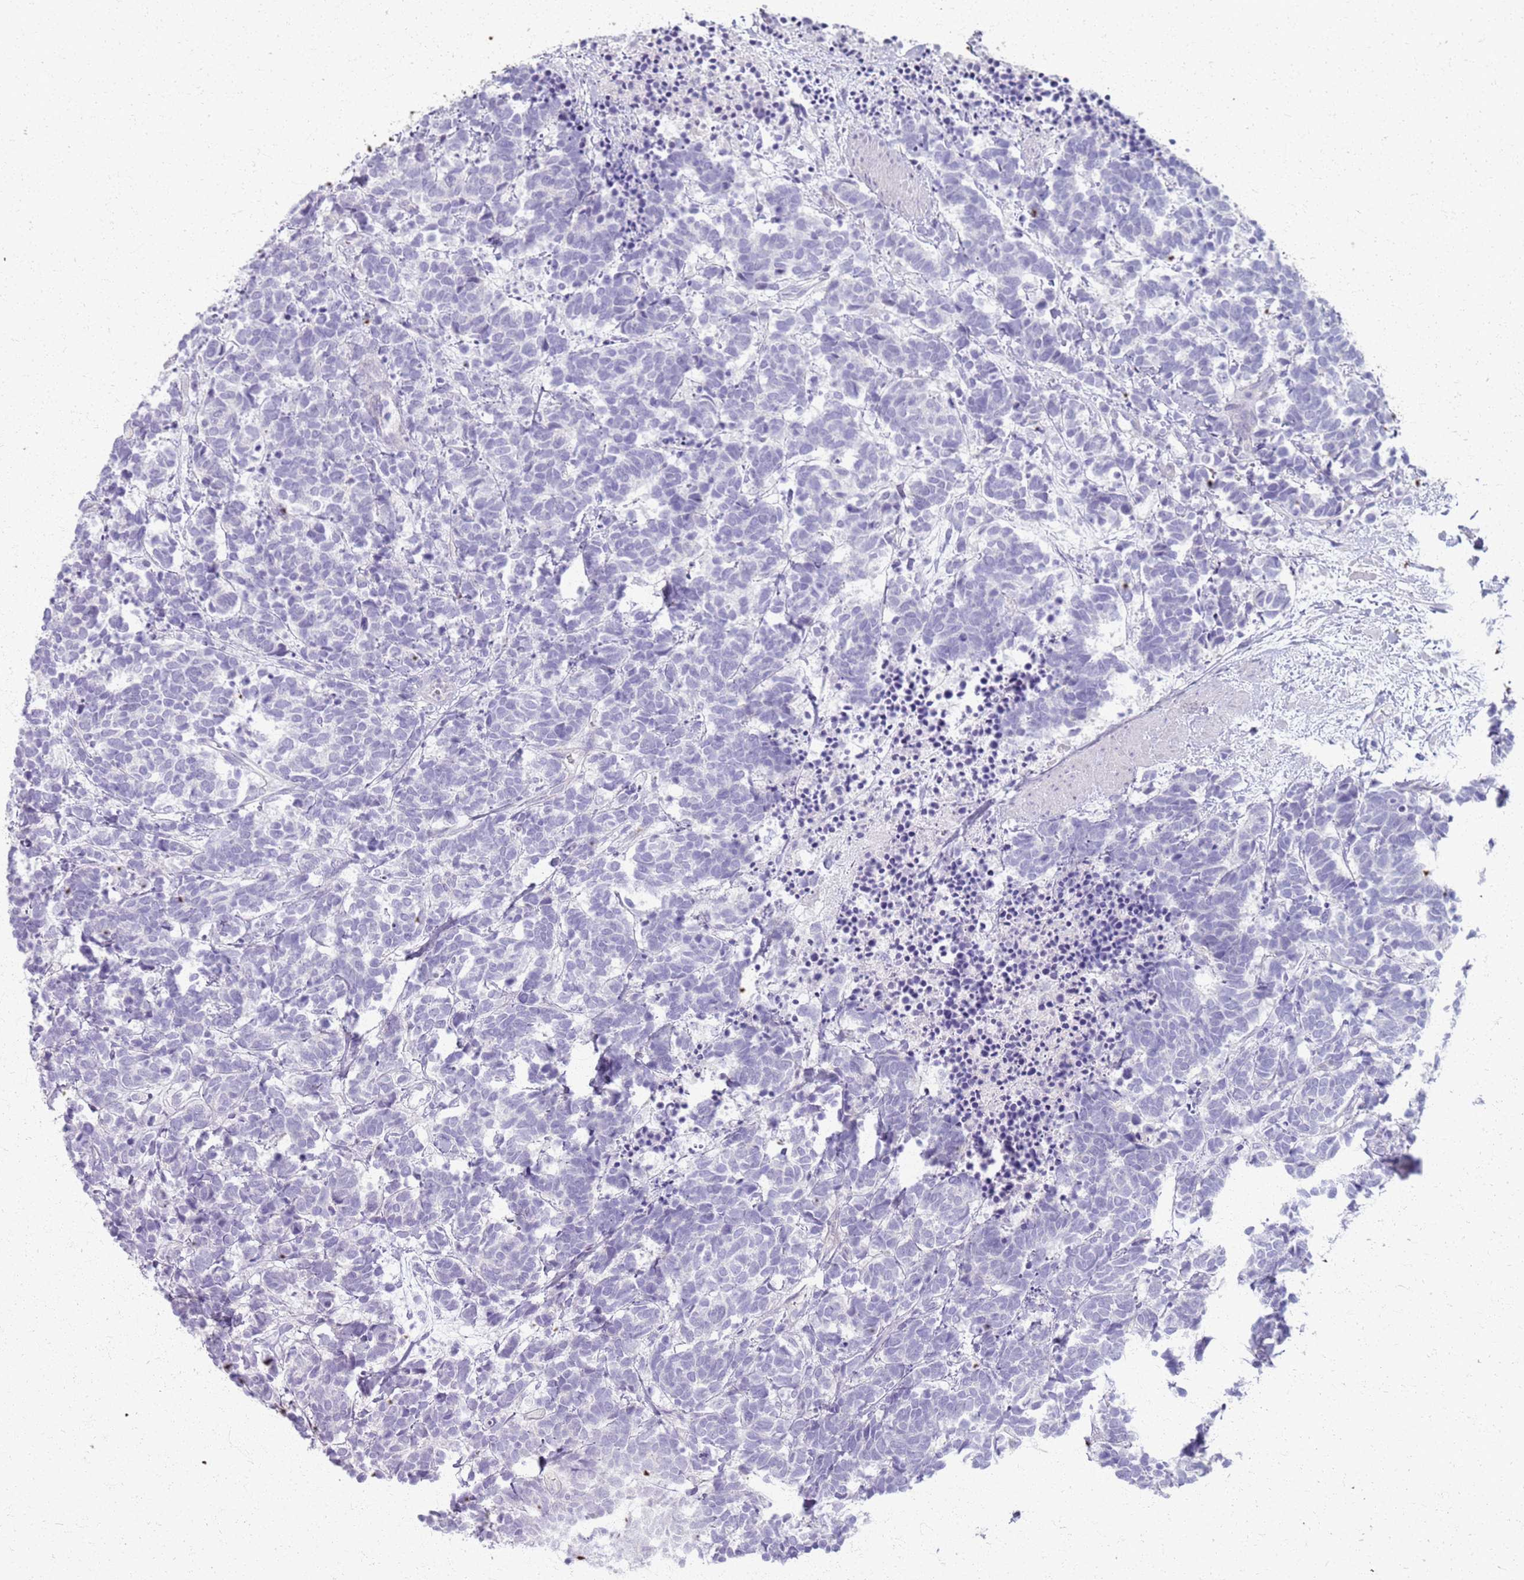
{"staining": {"intensity": "negative", "quantity": "none", "location": "none"}, "tissue": "carcinoid", "cell_type": "Tumor cells", "image_type": "cancer", "snomed": [{"axis": "morphology", "description": "Carcinoma, NOS"}, {"axis": "morphology", "description": "Carcinoid, malignant, NOS"}, {"axis": "topography", "description": "Prostate"}], "caption": "An immunohistochemistry micrograph of carcinoid (malignant) is shown. There is no staining in tumor cells of carcinoid (malignant). The staining was performed using DAB to visualize the protein expression in brown, while the nuclei were stained in blue with hematoxylin (Magnification: 20x).", "gene": "CSRP3", "patient": {"sex": "male", "age": 57}}